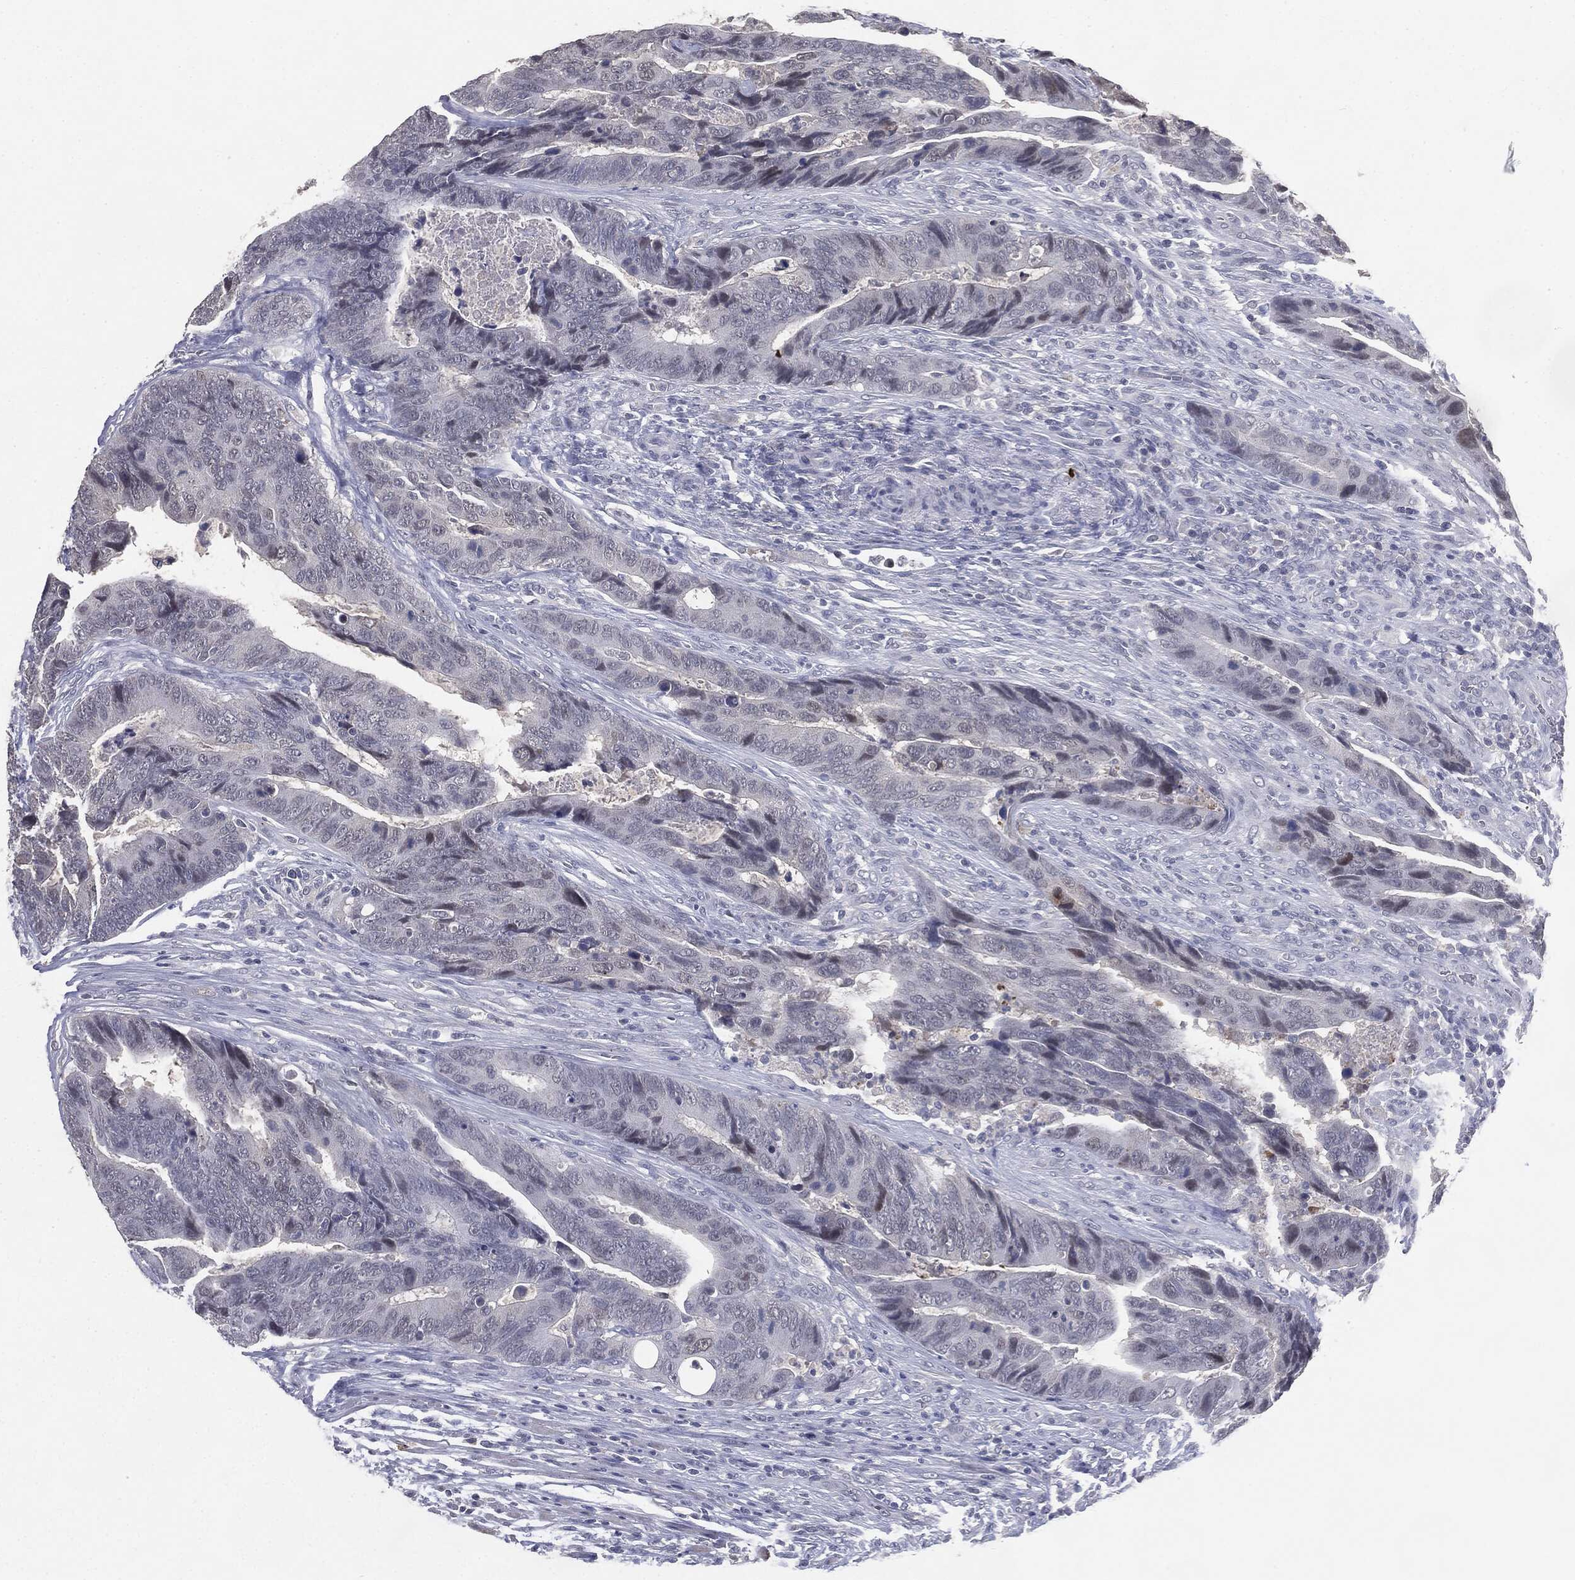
{"staining": {"intensity": "weak", "quantity": "<25%", "location": "nuclear"}, "tissue": "colorectal cancer", "cell_type": "Tumor cells", "image_type": "cancer", "snomed": [{"axis": "morphology", "description": "Adenocarcinoma, NOS"}, {"axis": "topography", "description": "Colon"}], "caption": "Tumor cells show no significant protein expression in colorectal cancer (adenocarcinoma).", "gene": "SLC2A2", "patient": {"sex": "female", "age": 56}}